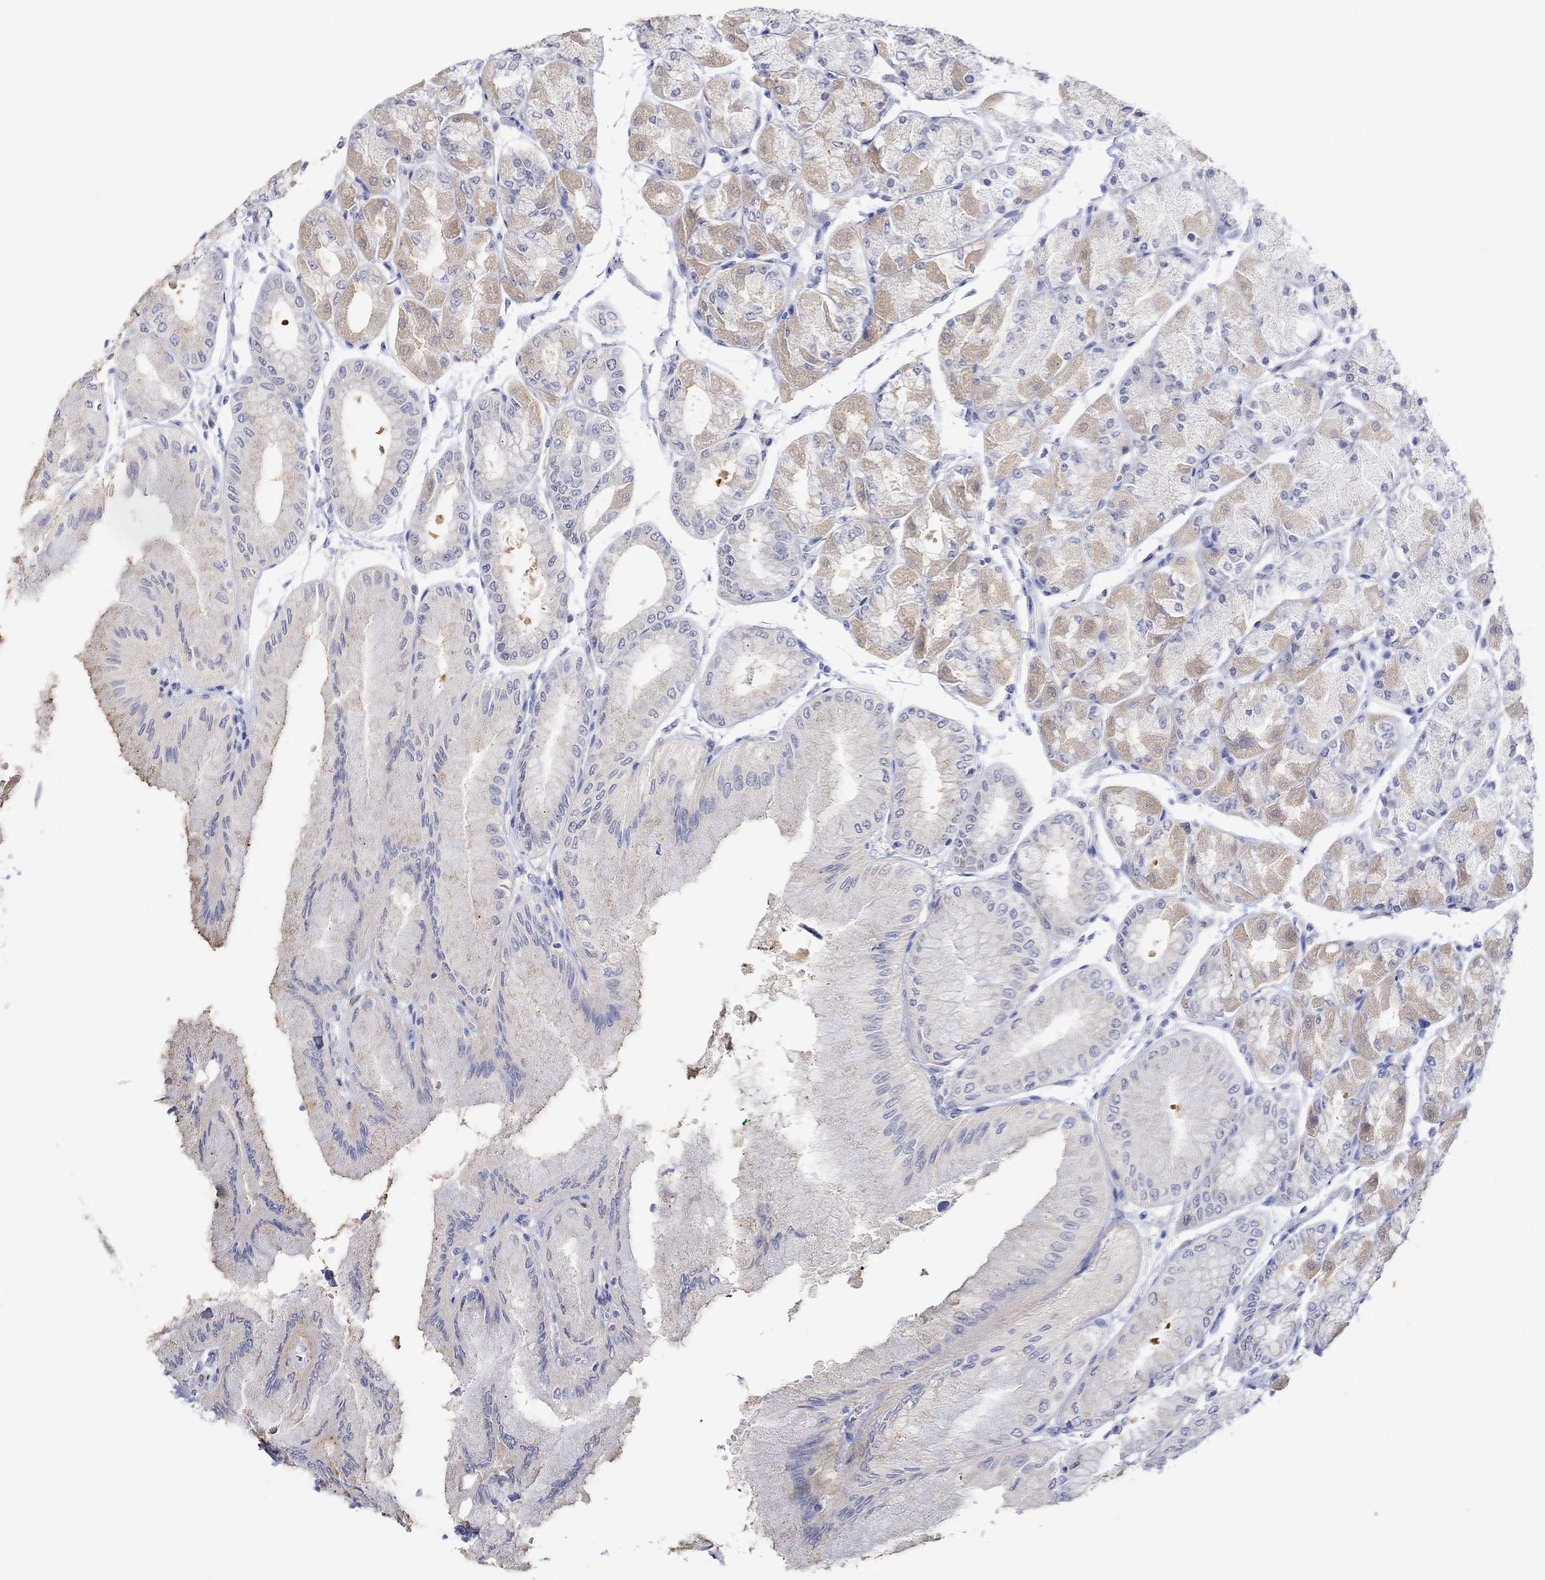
{"staining": {"intensity": "weak", "quantity": "25%-75%", "location": "cytoplasmic/membranous"}, "tissue": "stomach", "cell_type": "Glandular cells", "image_type": "normal", "snomed": [{"axis": "morphology", "description": "Normal tissue, NOS"}, {"axis": "topography", "description": "Stomach, upper"}], "caption": "This micrograph reveals normal stomach stained with immunohistochemistry (IHC) to label a protein in brown. The cytoplasmic/membranous of glandular cells show weak positivity for the protein. Nuclei are counter-stained blue.", "gene": "FNDC5", "patient": {"sex": "male", "age": 60}}